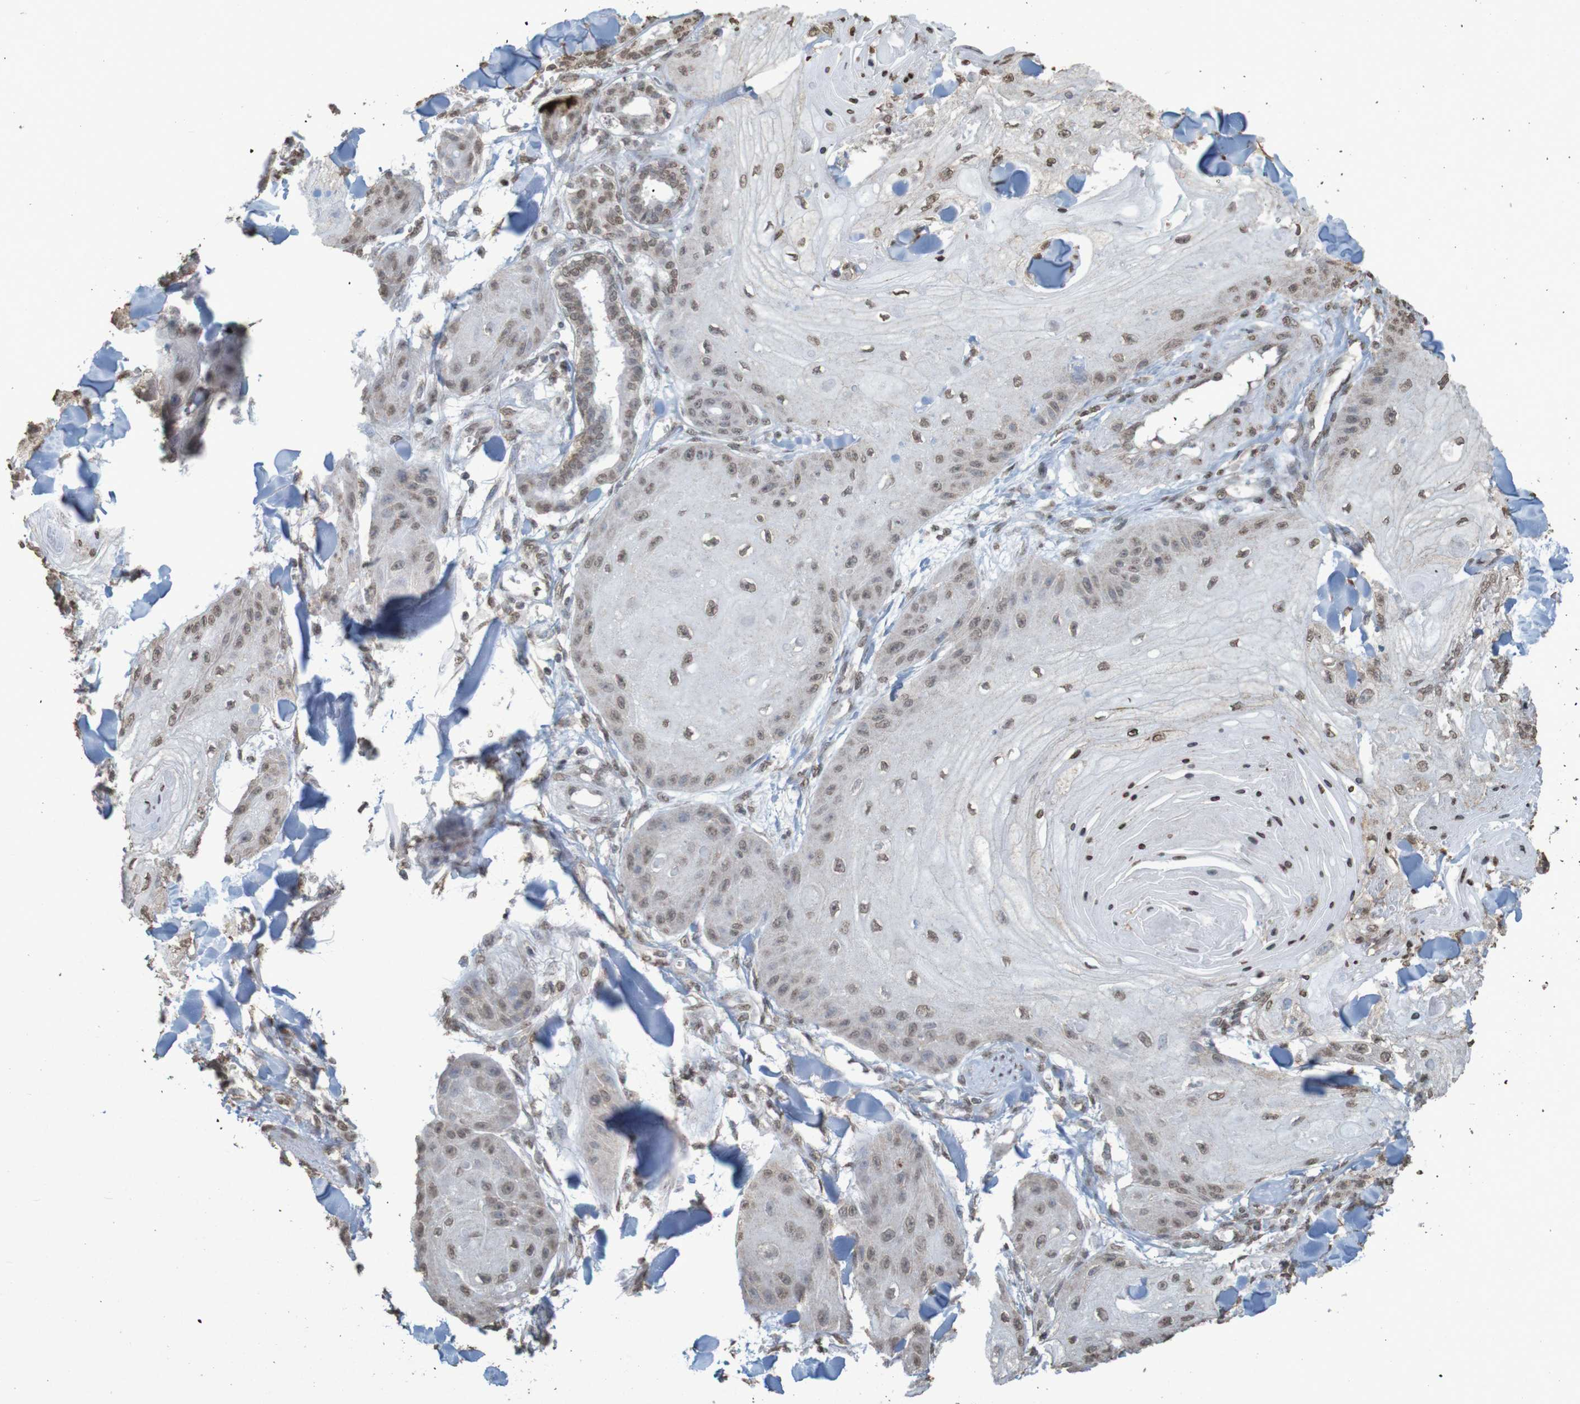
{"staining": {"intensity": "weak", "quantity": ">75%", "location": "nuclear"}, "tissue": "skin cancer", "cell_type": "Tumor cells", "image_type": "cancer", "snomed": [{"axis": "morphology", "description": "Squamous cell carcinoma, NOS"}, {"axis": "topography", "description": "Skin"}], "caption": "Immunohistochemical staining of human squamous cell carcinoma (skin) exhibits weak nuclear protein positivity in about >75% of tumor cells.", "gene": "GFI1", "patient": {"sex": "male", "age": 74}}